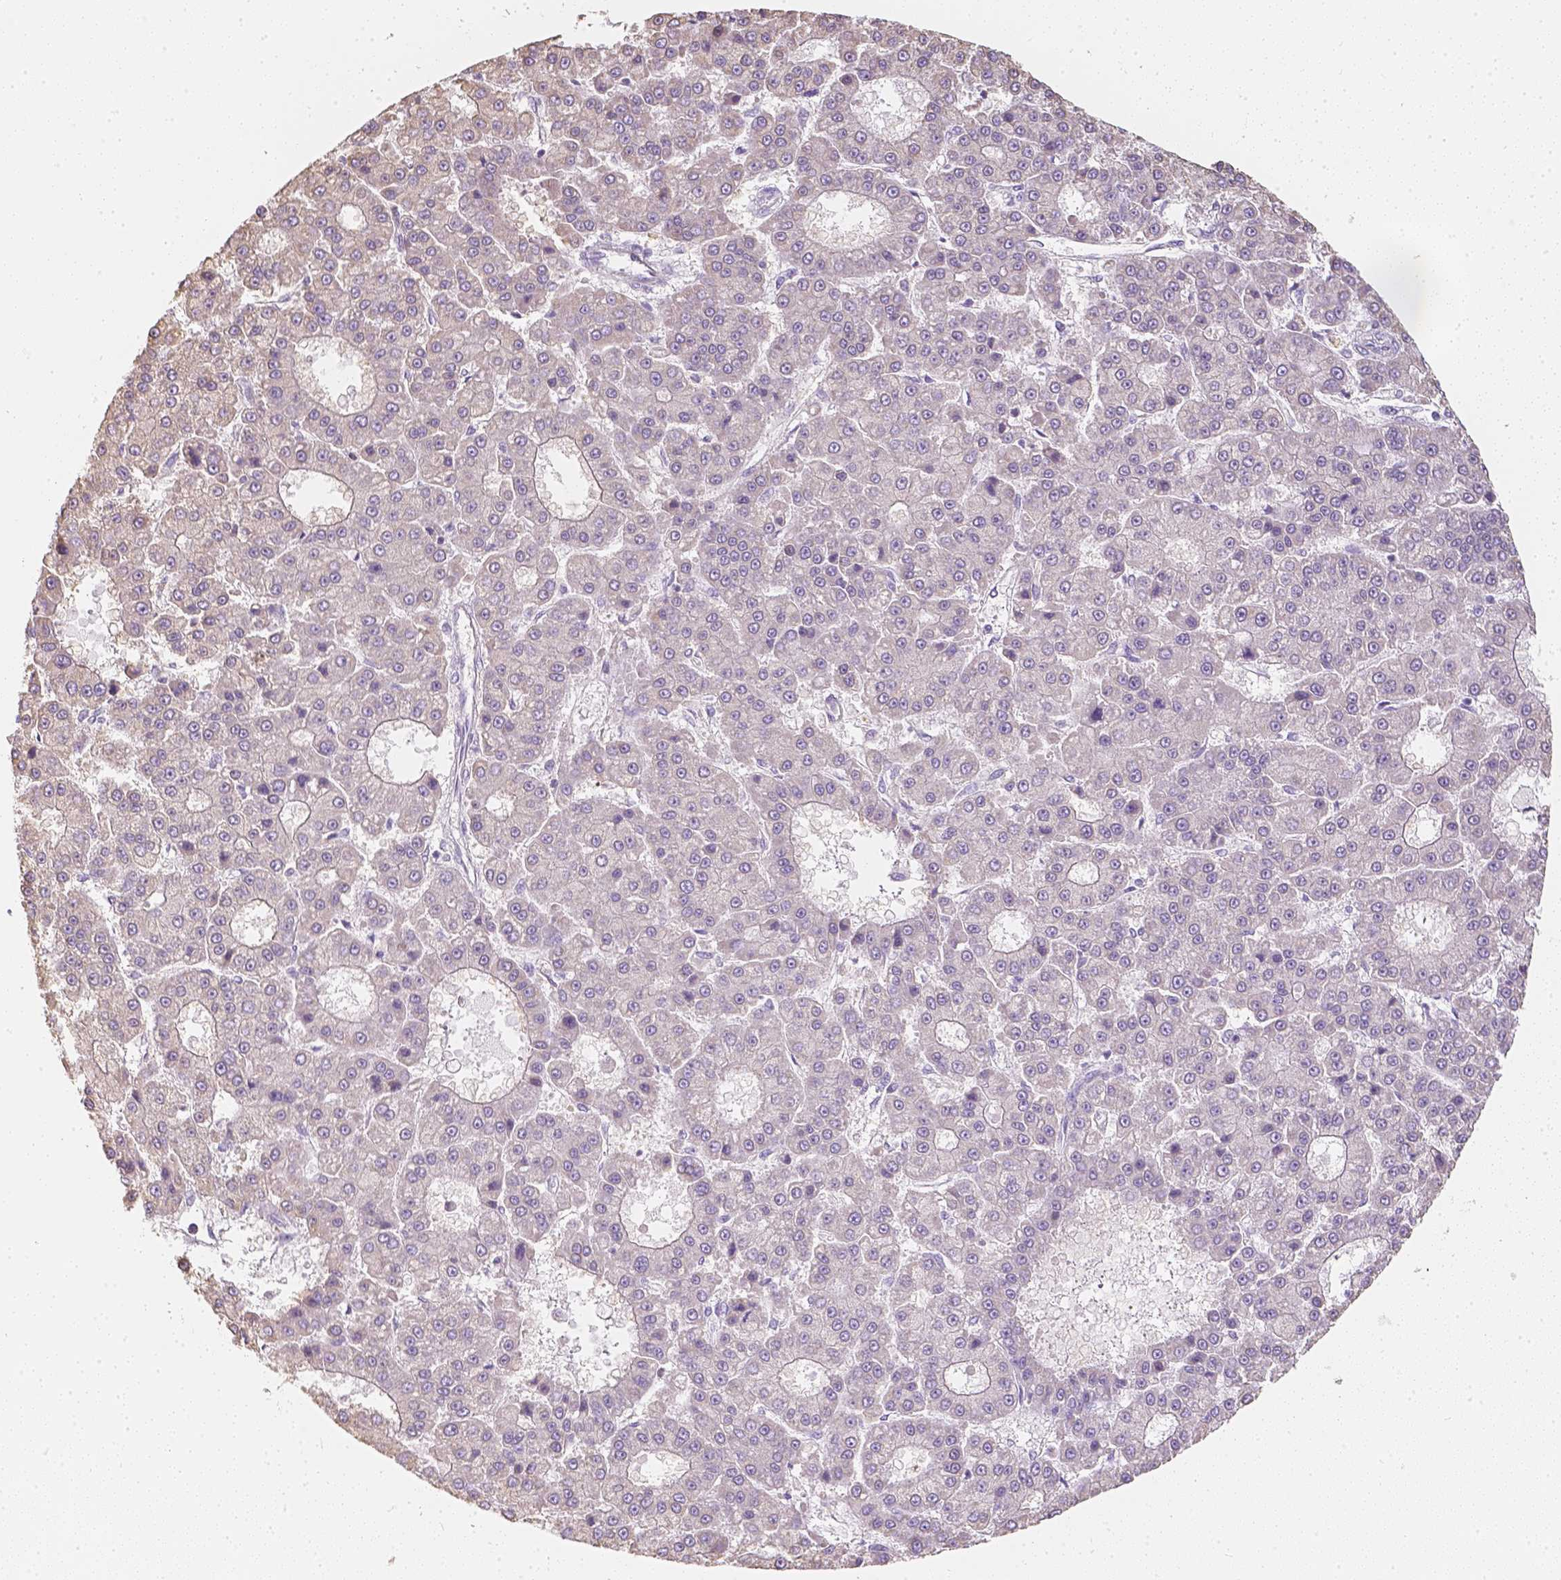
{"staining": {"intensity": "negative", "quantity": "none", "location": "none"}, "tissue": "liver cancer", "cell_type": "Tumor cells", "image_type": "cancer", "snomed": [{"axis": "morphology", "description": "Carcinoma, Hepatocellular, NOS"}, {"axis": "topography", "description": "Liver"}], "caption": "Immunohistochemical staining of liver cancer exhibits no significant expression in tumor cells. (DAB immunohistochemistry (IHC) visualized using brightfield microscopy, high magnification).", "gene": "NVL", "patient": {"sex": "male", "age": 70}}